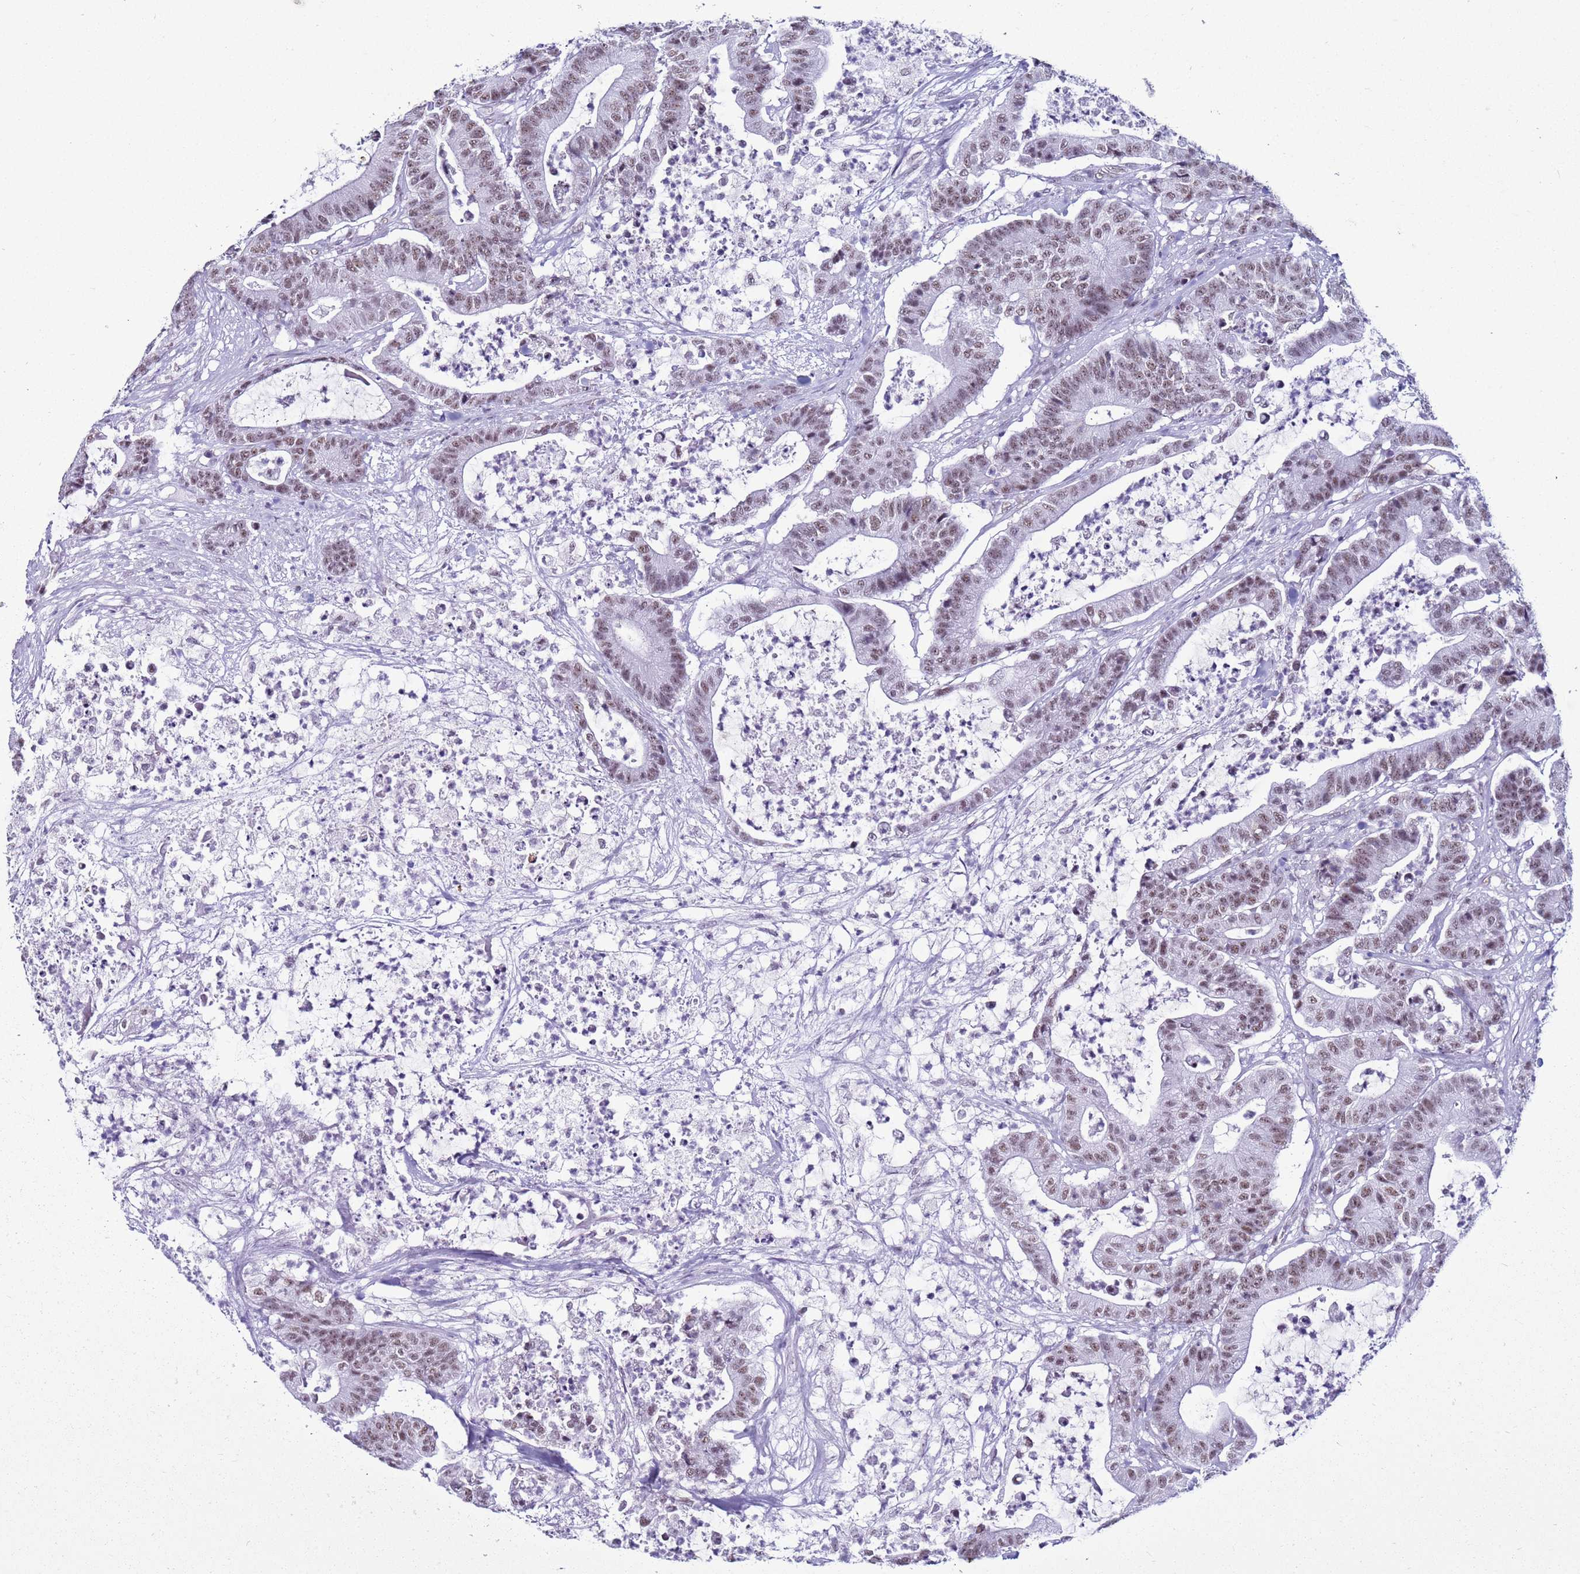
{"staining": {"intensity": "moderate", "quantity": ">75%", "location": "nuclear"}, "tissue": "colorectal cancer", "cell_type": "Tumor cells", "image_type": "cancer", "snomed": [{"axis": "morphology", "description": "Adenocarcinoma, NOS"}, {"axis": "topography", "description": "Colon"}], "caption": "Immunohistochemical staining of colorectal adenocarcinoma exhibits medium levels of moderate nuclear protein expression in approximately >75% of tumor cells.", "gene": "DHX15", "patient": {"sex": "female", "age": 84}}